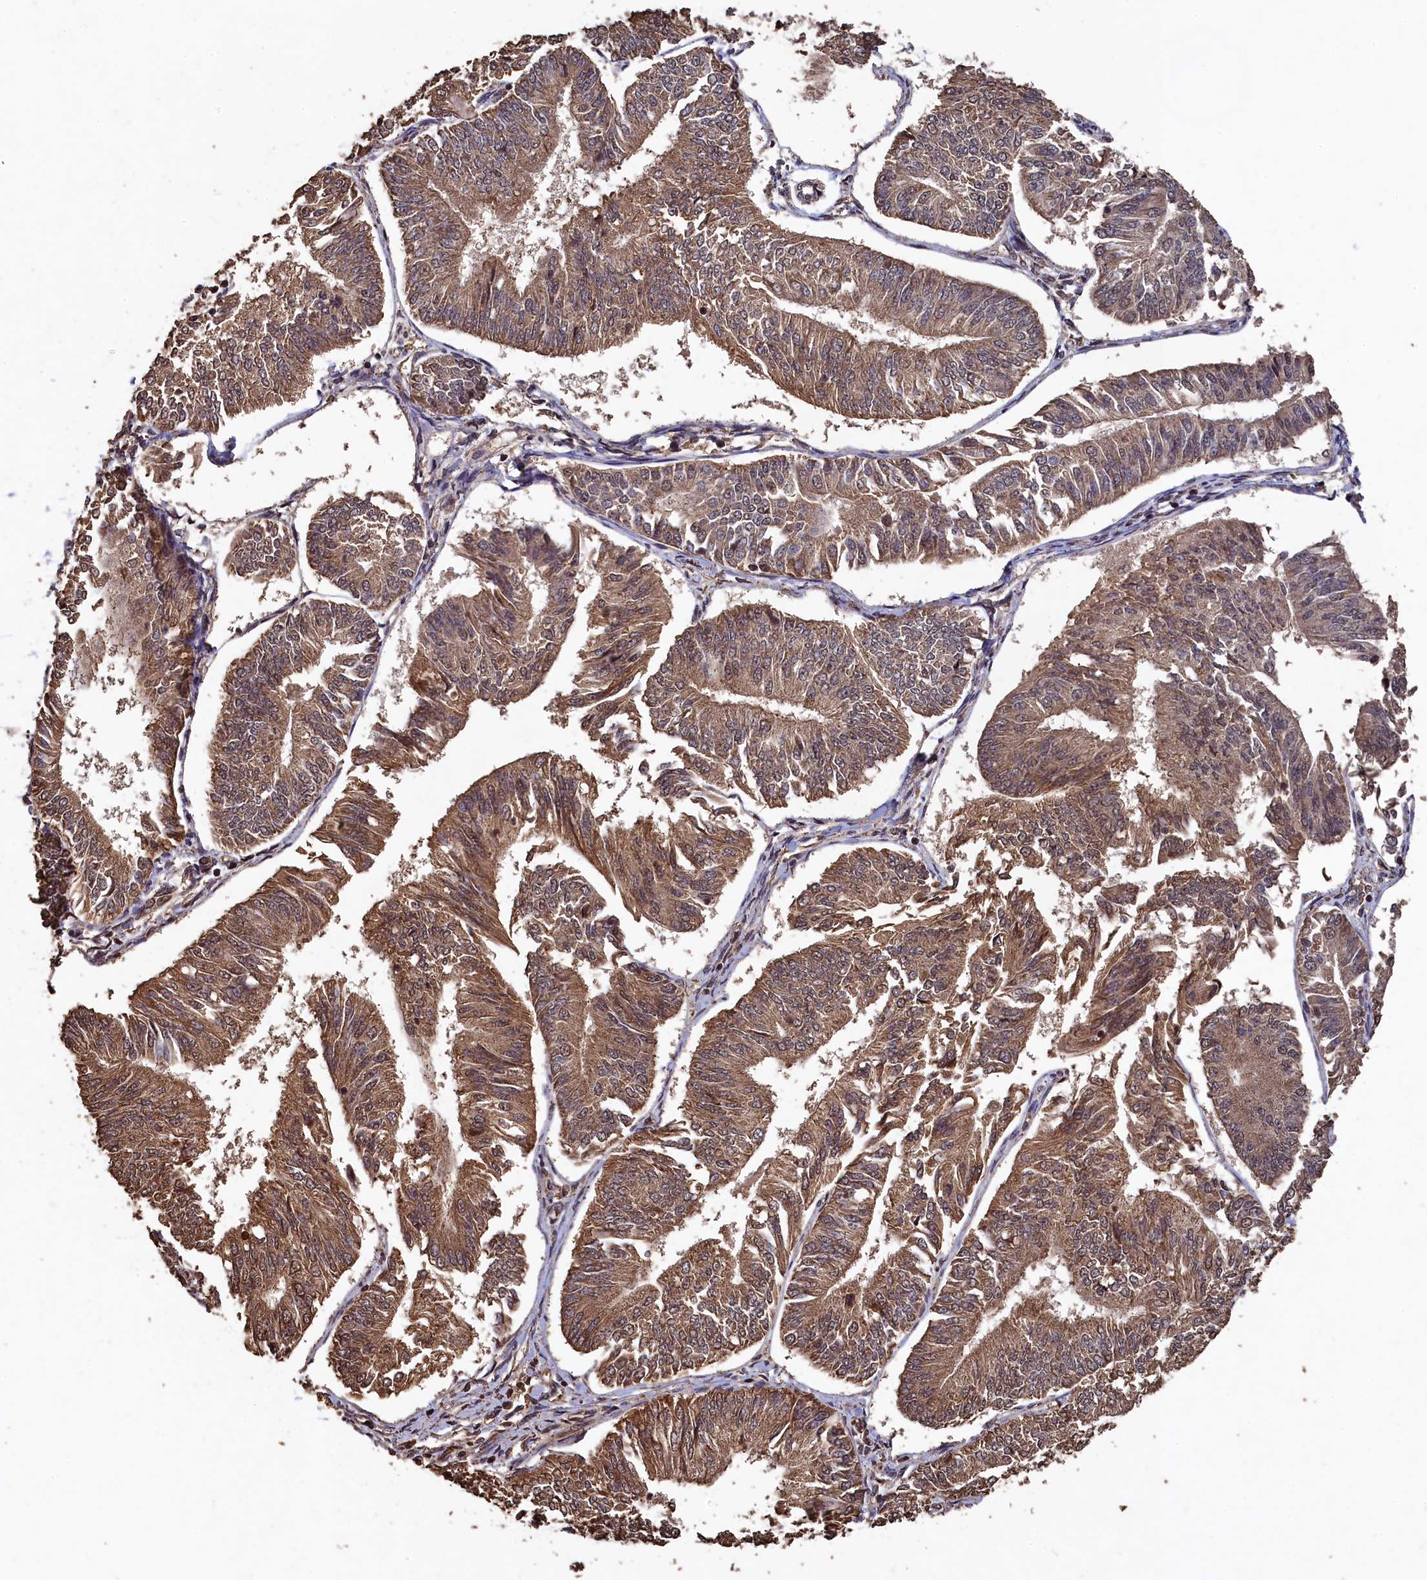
{"staining": {"intensity": "moderate", "quantity": ">75%", "location": "cytoplasmic/membranous,nuclear"}, "tissue": "endometrial cancer", "cell_type": "Tumor cells", "image_type": "cancer", "snomed": [{"axis": "morphology", "description": "Adenocarcinoma, NOS"}, {"axis": "topography", "description": "Endometrium"}], "caption": "Moderate cytoplasmic/membranous and nuclear protein expression is present in approximately >75% of tumor cells in endometrial cancer.", "gene": "CEP57L1", "patient": {"sex": "female", "age": 58}}